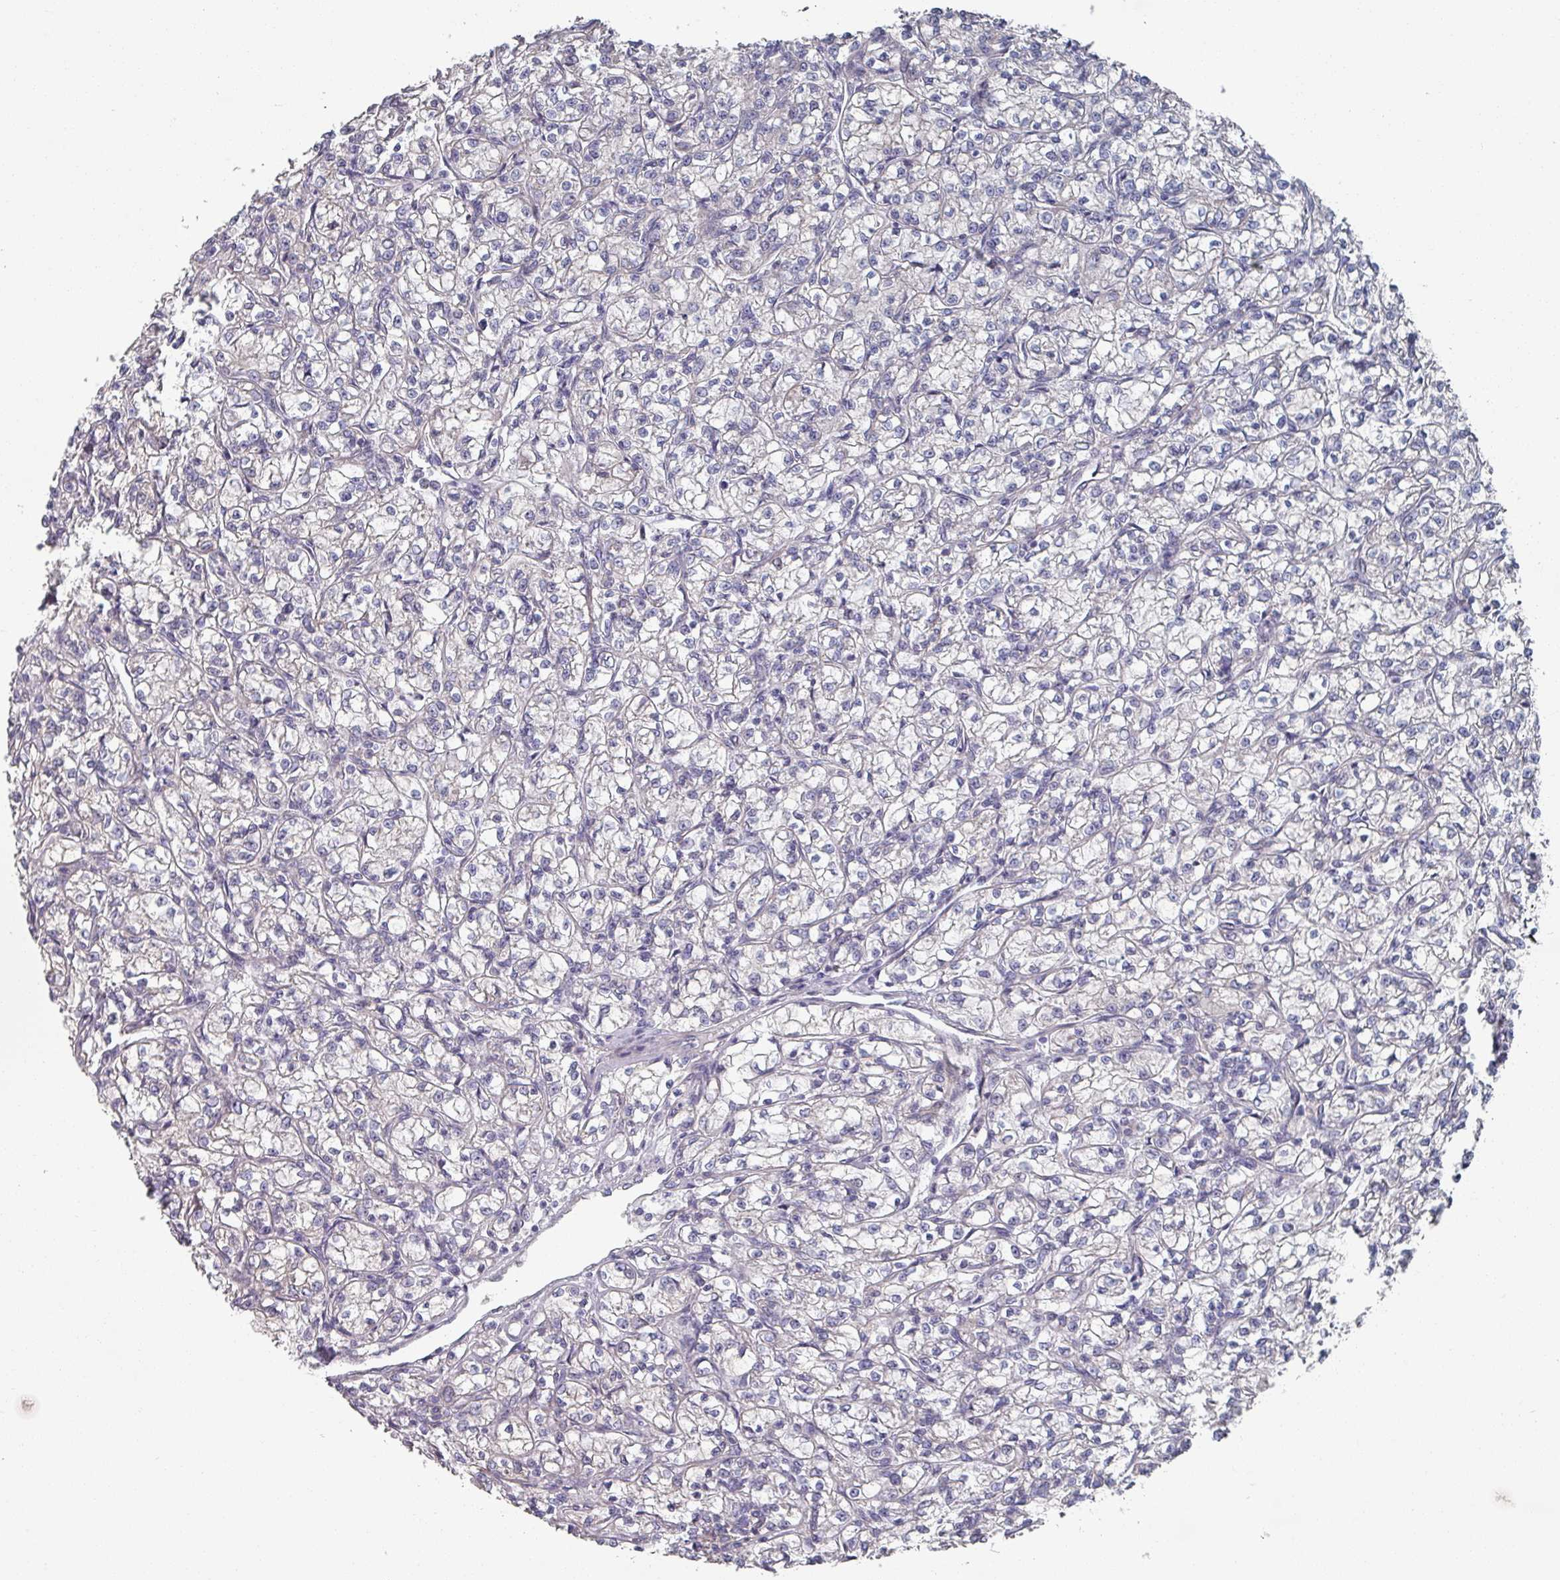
{"staining": {"intensity": "negative", "quantity": "none", "location": "none"}, "tissue": "renal cancer", "cell_type": "Tumor cells", "image_type": "cancer", "snomed": [{"axis": "morphology", "description": "Adenocarcinoma, NOS"}, {"axis": "topography", "description": "Kidney"}], "caption": "Immunohistochemical staining of renal cancer reveals no significant staining in tumor cells.", "gene": "EFL1", "patient": {"sex": "female", "age": 59}}